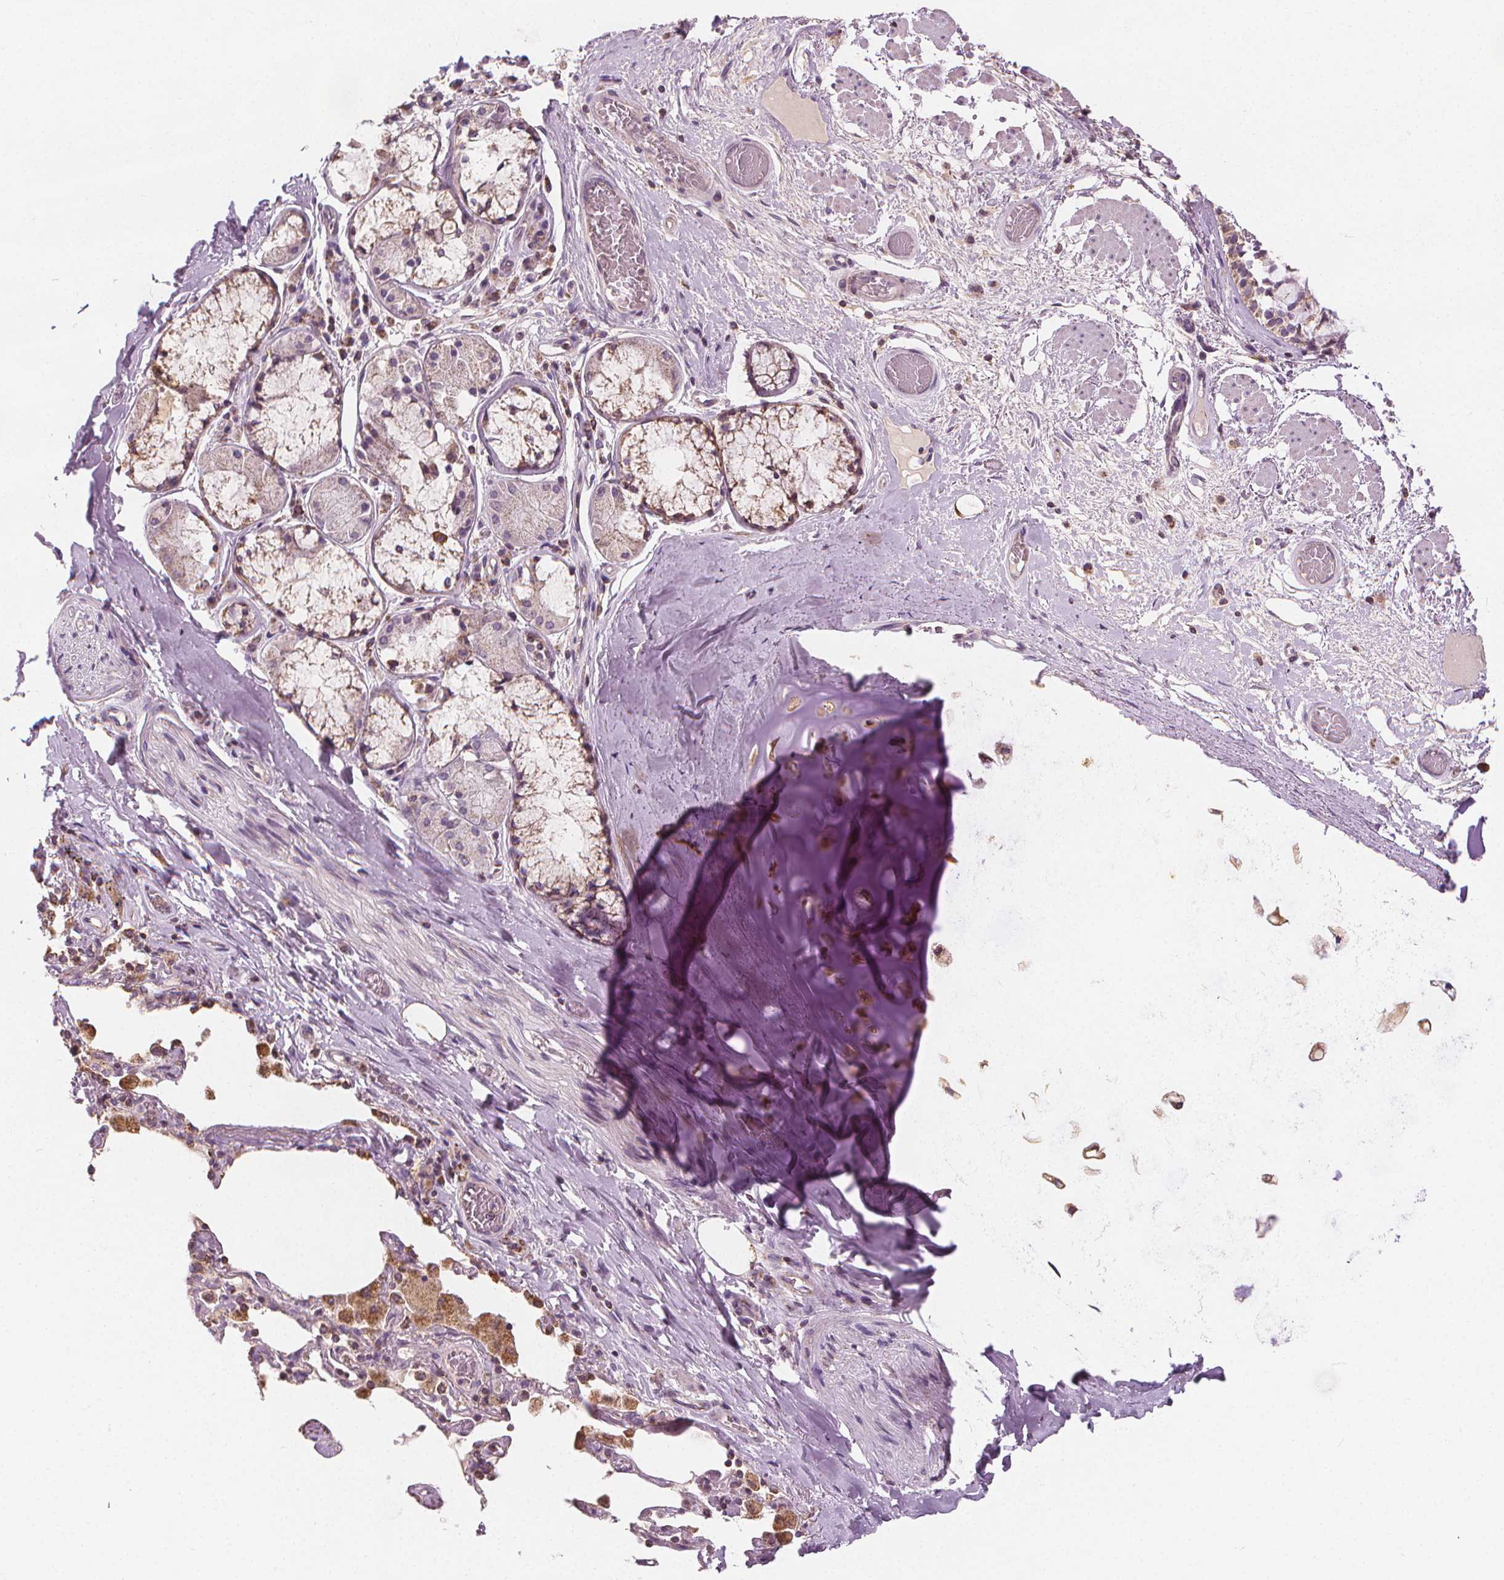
{"staining": {"intensity": "negative", "quantity": "none", "location": "none"}, "tissue": "adipose tissue", "cell_type": "Adipocytes", "image_type": "normal", "snomed": [{"axis": "morphology", "description": "Normal tissue, NOS"}, {"axis": "topography", "description": "Cartilage tissue"}, {"axis": "topography", "description": "Bronchus"}], "caption": "This micrograph is of benign adipose tissue stained with IHC to label a protein in brown with the nuclei are counter-stained blue. There is no expression in adipocytes.", "gene": "RAB20", "patient": {"sex": "male", "age": 64}}